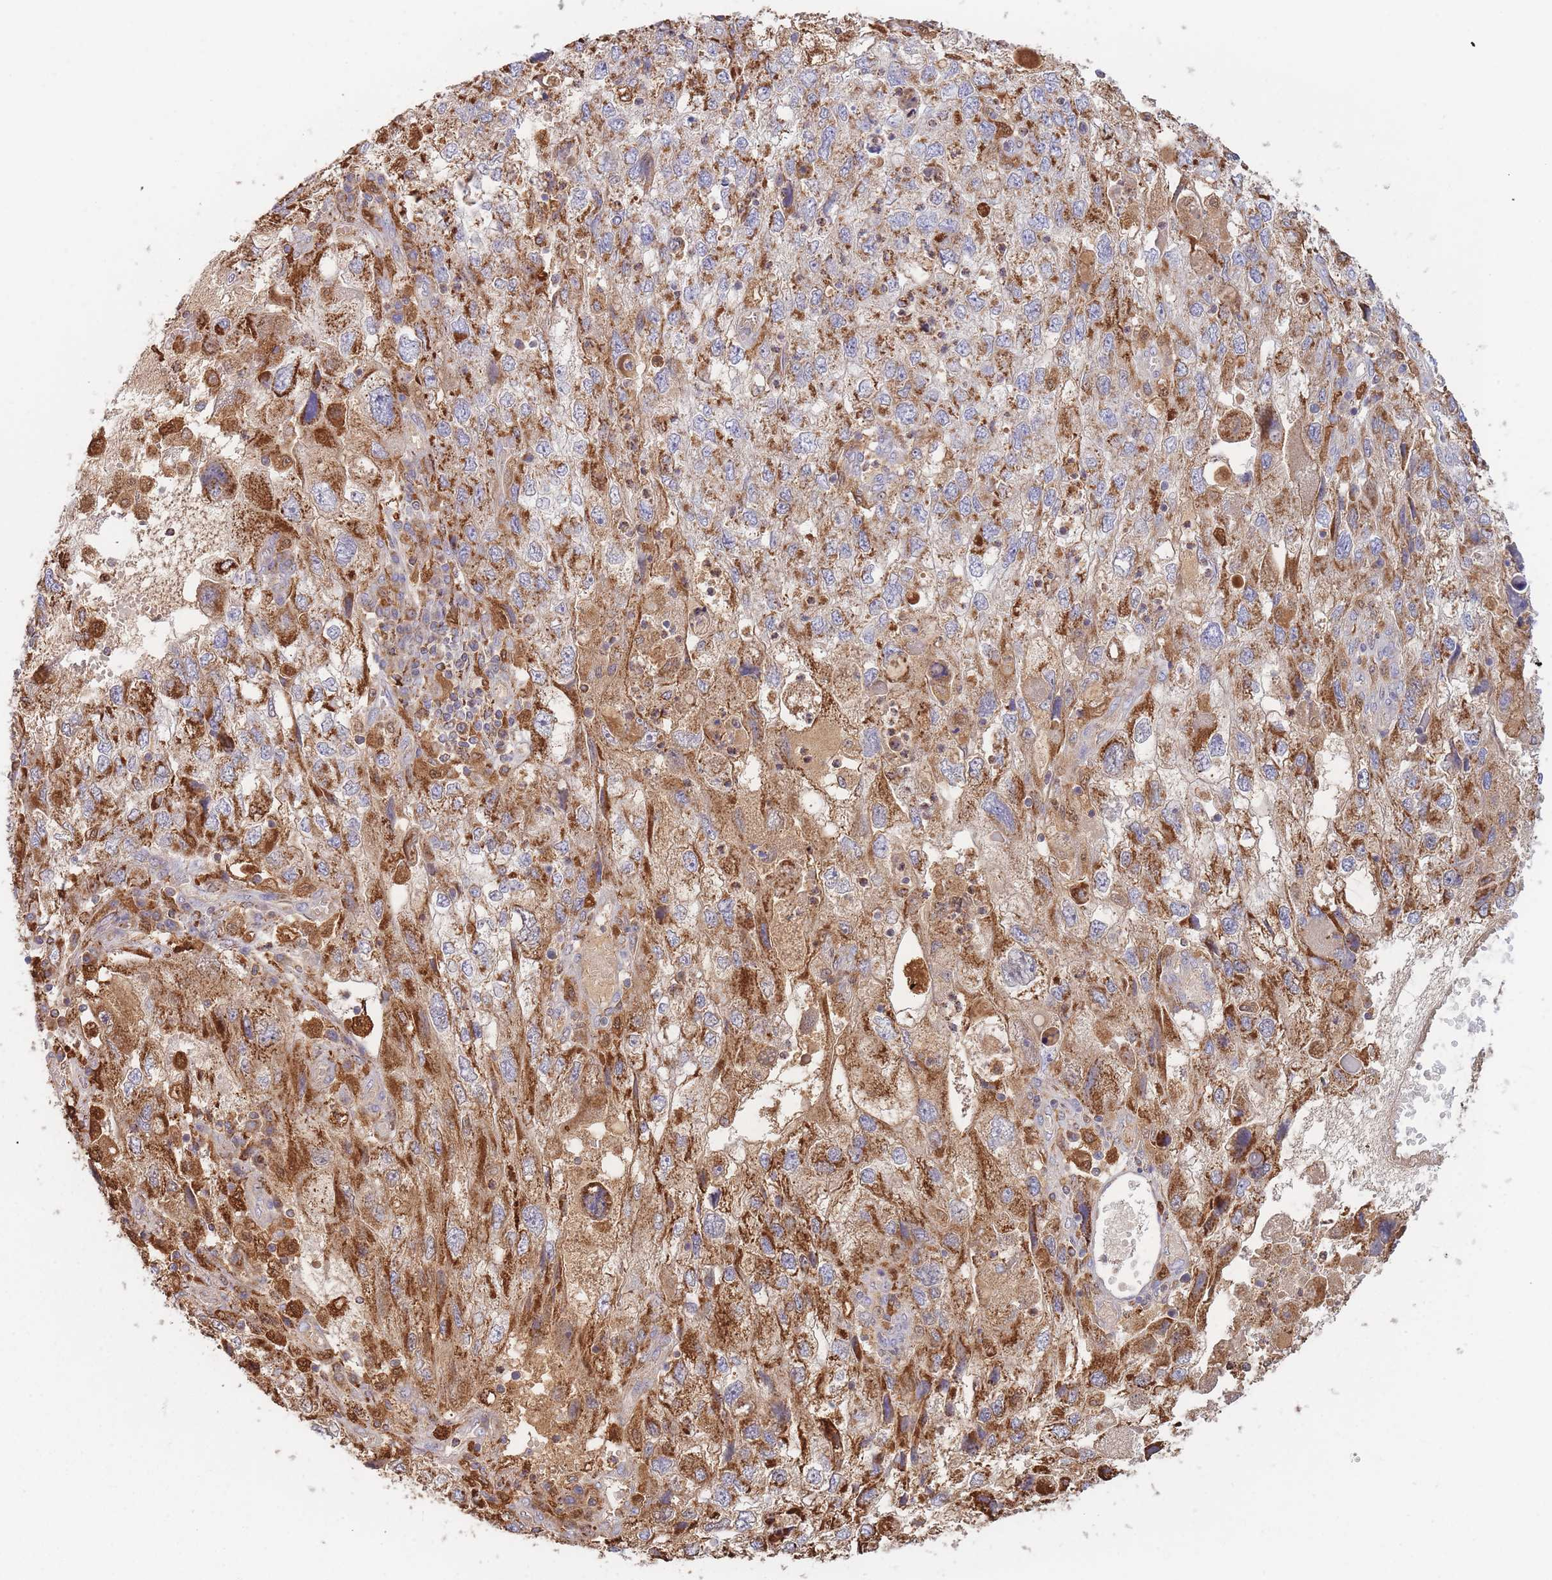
{"staining": {"intensity": "strong", "quantity": ">75%", "location": "cytoplasmic/membranous"}, "tissue": "endometrial cancer", "cell_type": "Tumor cells", "image_type": "cancer", "snomed": [{"axis": "morphology", "description": "Adenocarcinoma, NOS"}, {"axis": "topography", "description": "Endometrium"}], "caption": "Immunohistochemical staining of endometrial cancer shows strong cytoplasmic/membranous protein staining in about >75% of tumor cells.", "gene": "MRPL17", "patient": {"sex": "female", "age": 49}}